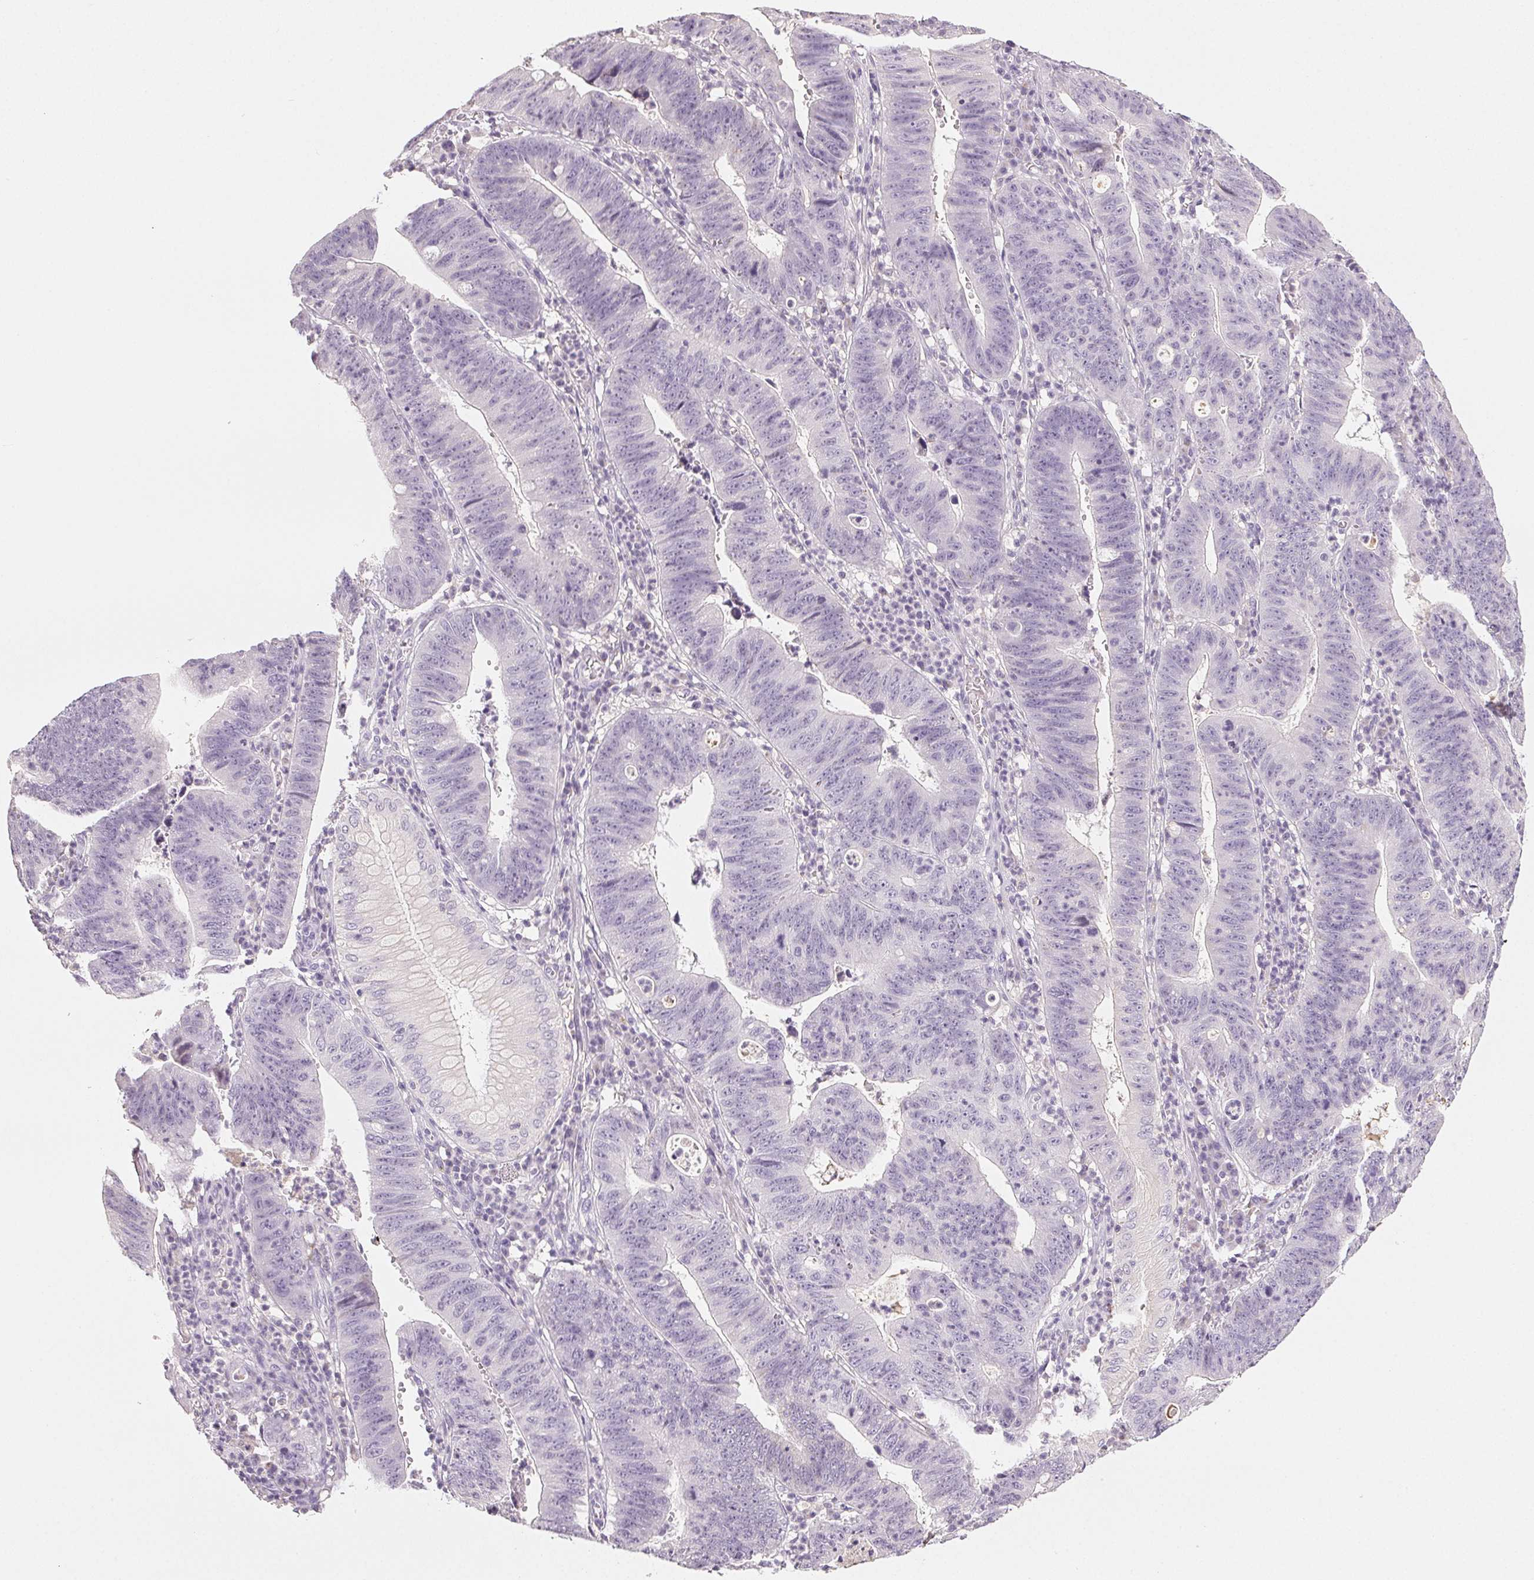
{"staining": {"intensity": "negative", "quantity": "none", "location": "none"}, "tissue": "stomach cancer", "cell_type": "Tumor cells", "image_type": "cancer", "snomed": [{"axis": "morphology", "description": "Adenocarcinoma, NOS"}, {"axis": "topography", "description": "Stomach"}], "caption": "This is an immunohistochemistry (IHC) histopathology image of human stomach adenocarcinoma. There is no staining in tumor cells.", "gene": "COL7A1", "patient": {"sex": "male", "age": 59}}